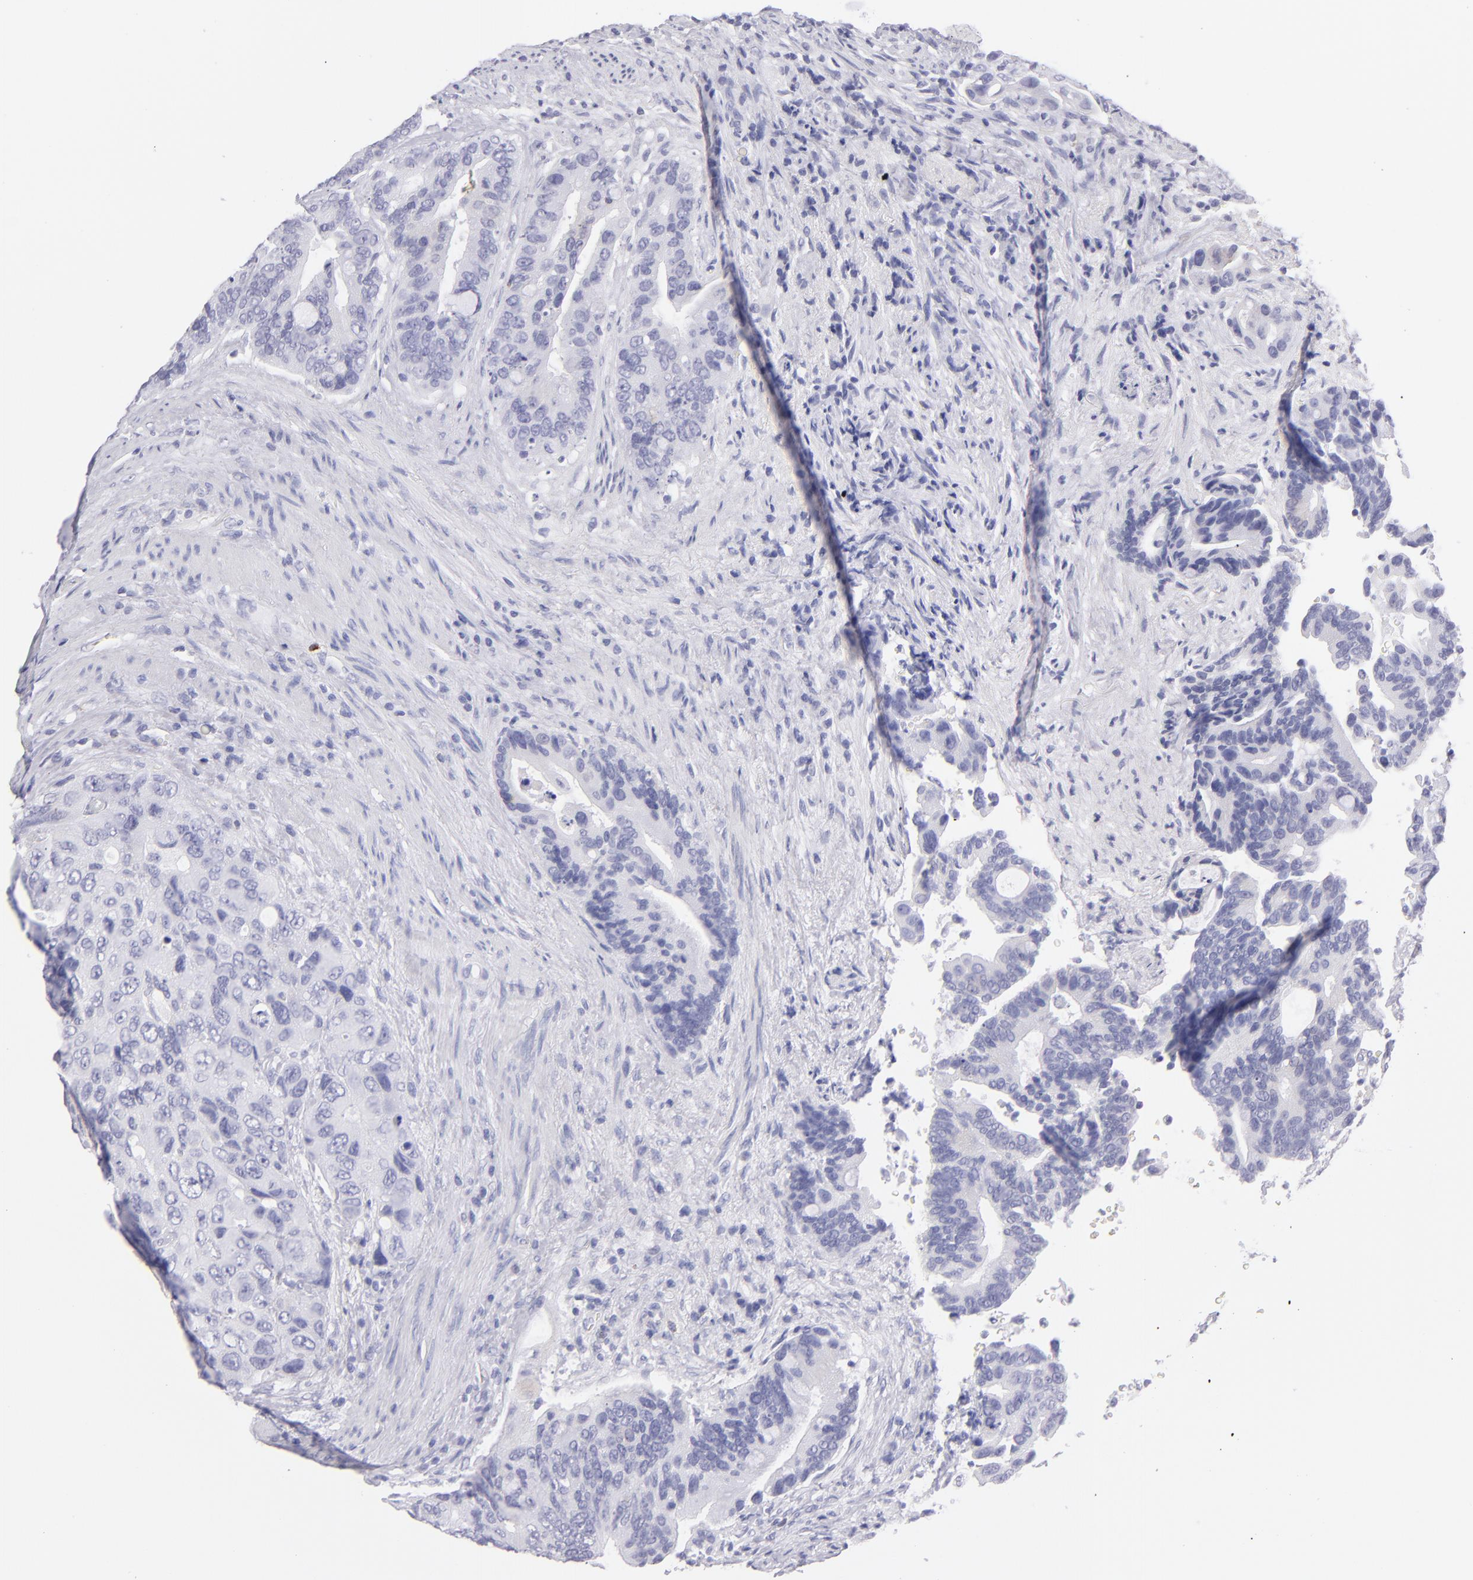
{"staining": {"intensity": "negative", "quantity": "none", "location": "none"}, "tissue": "colorectal cancer", "cell_type": "Tumor cells", "image_type": "cancer", "snomed": [{"axis": "morphology", "description": "Adenocarcinoma, NOS"}, {"axis": "topography", "description": "Rectum"}], "caption": "An immunohistochemistry image of adenocarcinoma (colorectal) is shown. There is no staining in tumor cells of adenocarcinoma (colorectal).", "gene": "PRF1", "patient": {"sex": "female", "age": 67}}